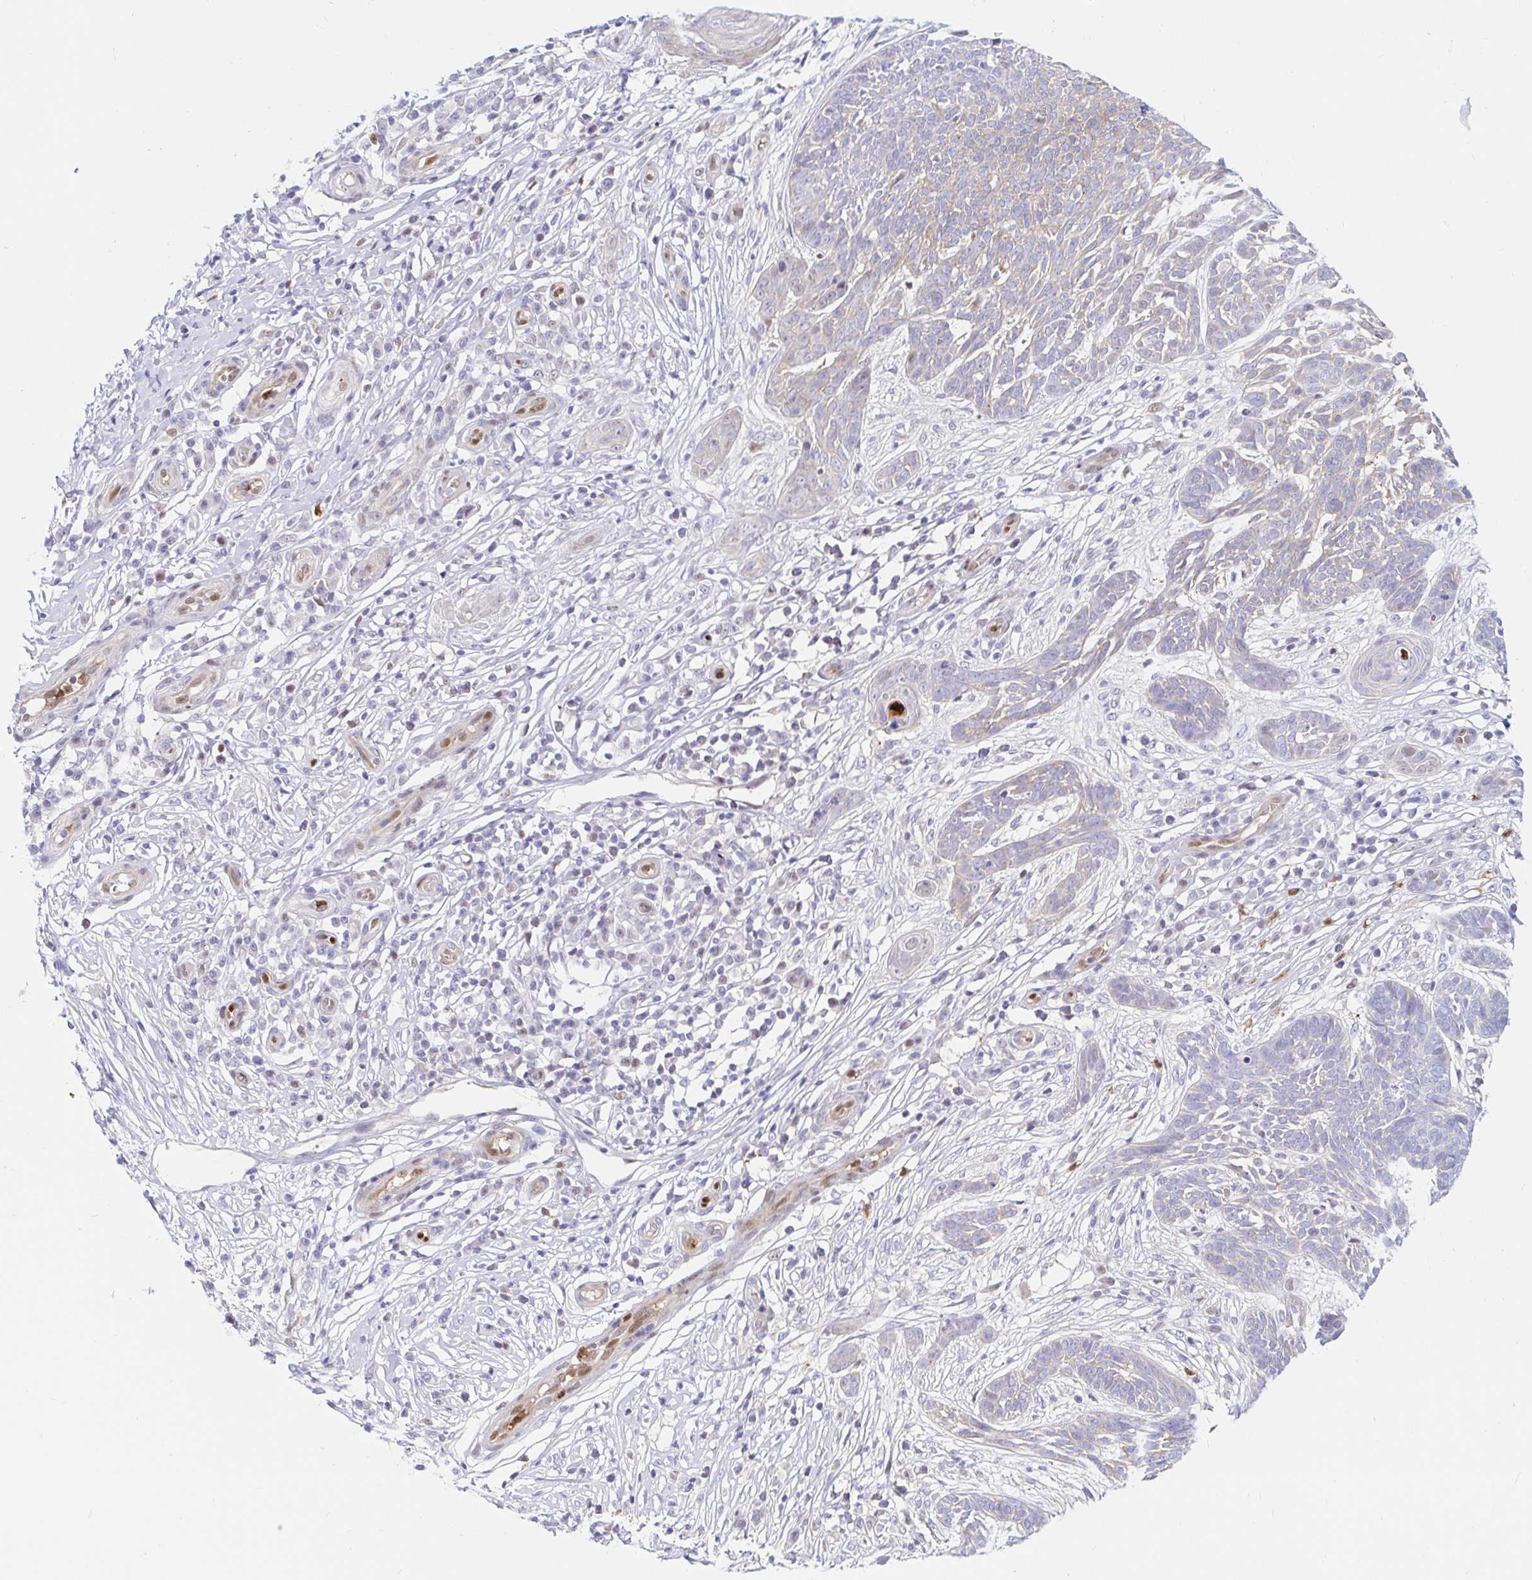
{"staining": {"intensity": "negative", "quantity": "none", "location": "none"}, "tissue": "skin cancer", "cell_type": "Tumor cells", "image_type": "cancer", "snomed": [{"axis": "morphology", "description": "Basal cell carcinoma"}, {"axis": "topography", "description": "Skin"}, {"axis": "topography", "description": "Skin, foot"}], "caption": "Human basal cell carcinoma (skin) stained for a protein using immunohistochemistry demonstrates no staining in tumor cells.", "gene": "HINFP", "patient": {"sex": "female", "age": 86}}